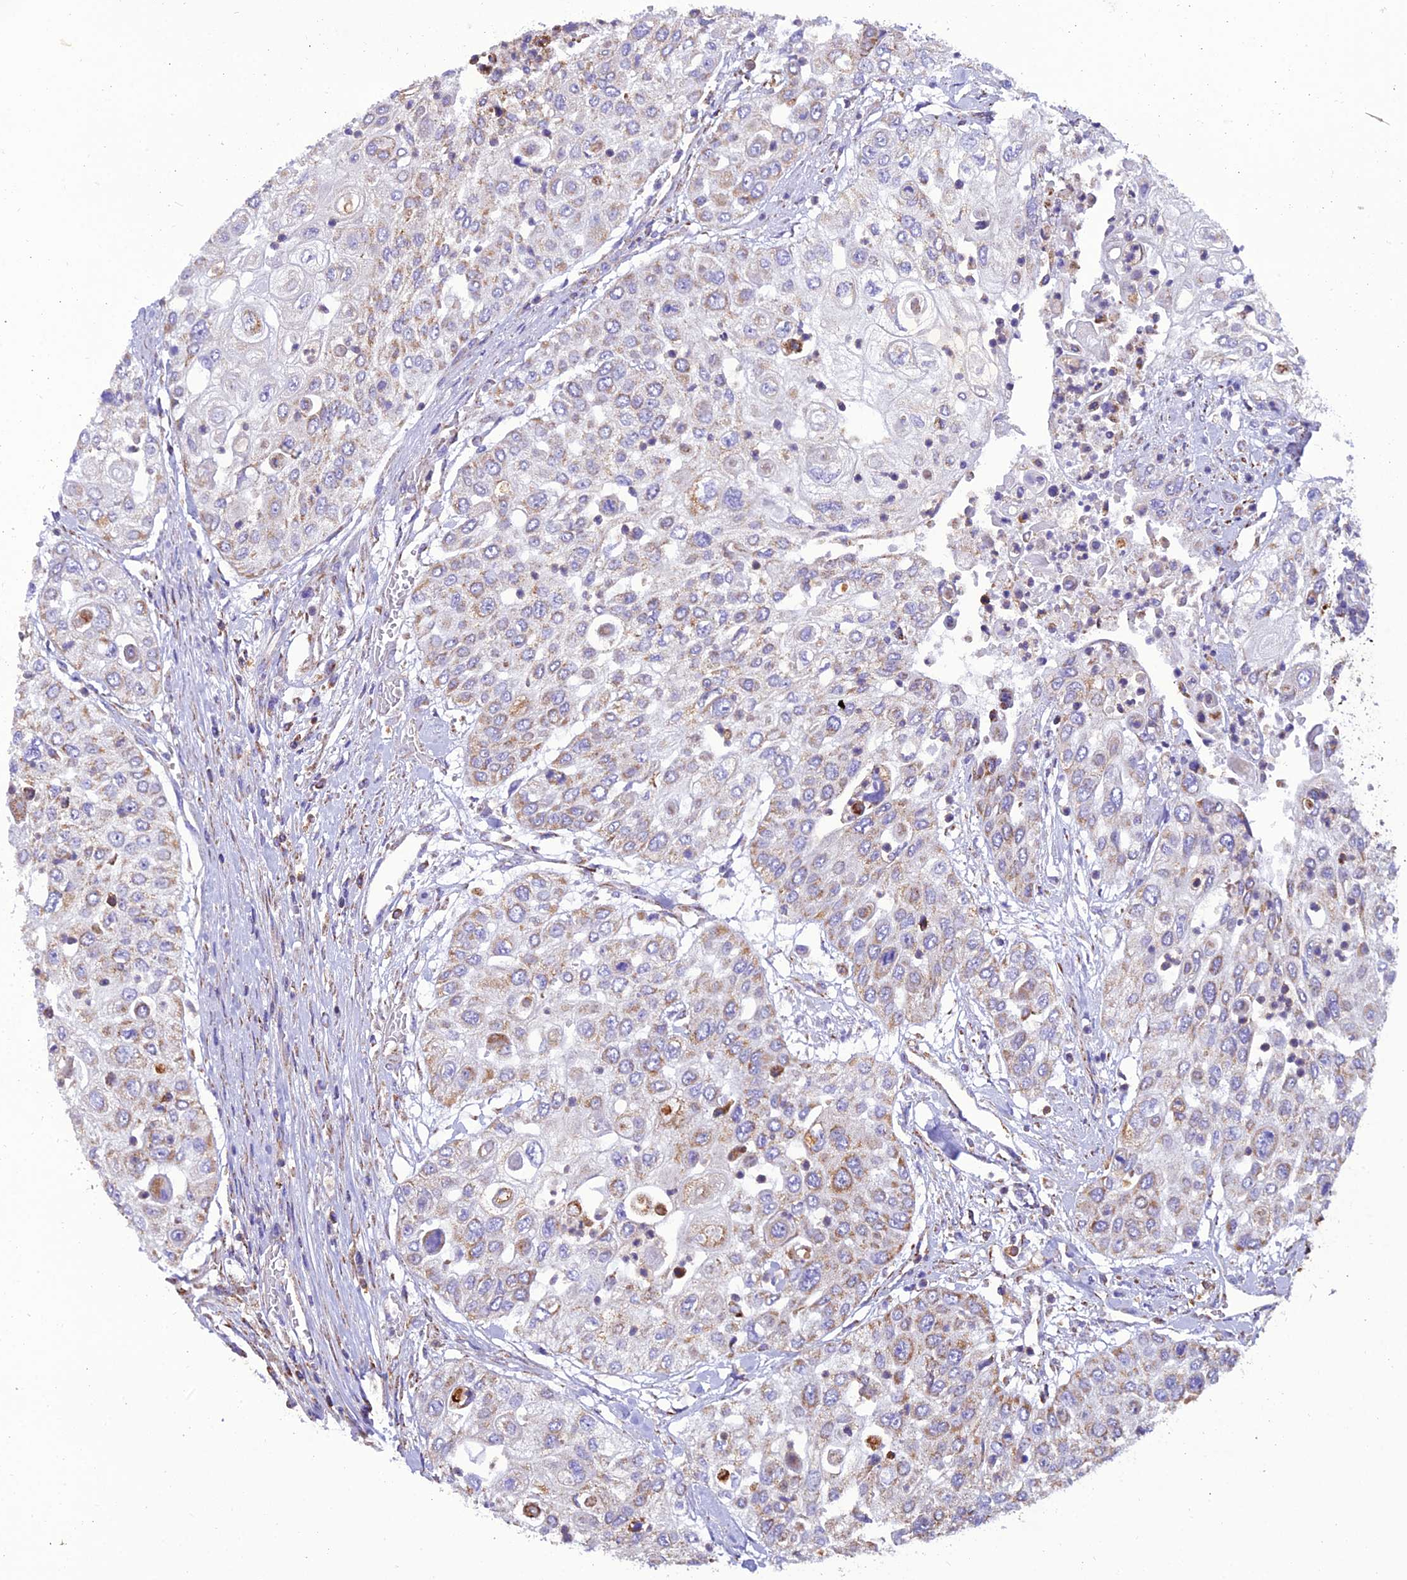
{"staining": {"intensity": "moderate", "quantity": "<25%", "location": "cytoplasmic/membranous"}, "tissue": "urothelial cancer", "cell_type": "Tumor cells", "image_type": "cancer", "snomed": [{"axis": "morphology", "description": "Urothelial carcinoma, High grade"}, {"axis": "topography", "description": "Urinary bladder"}], "caption": "Immunohistochemistry of human high-grade urothelial carcinoma displays low levels of moderate cytoplasmic/membranous expression in about <25% of tumor cells.", "gene": "GPD1", "patient": {"sex": "female", "age": 79}}